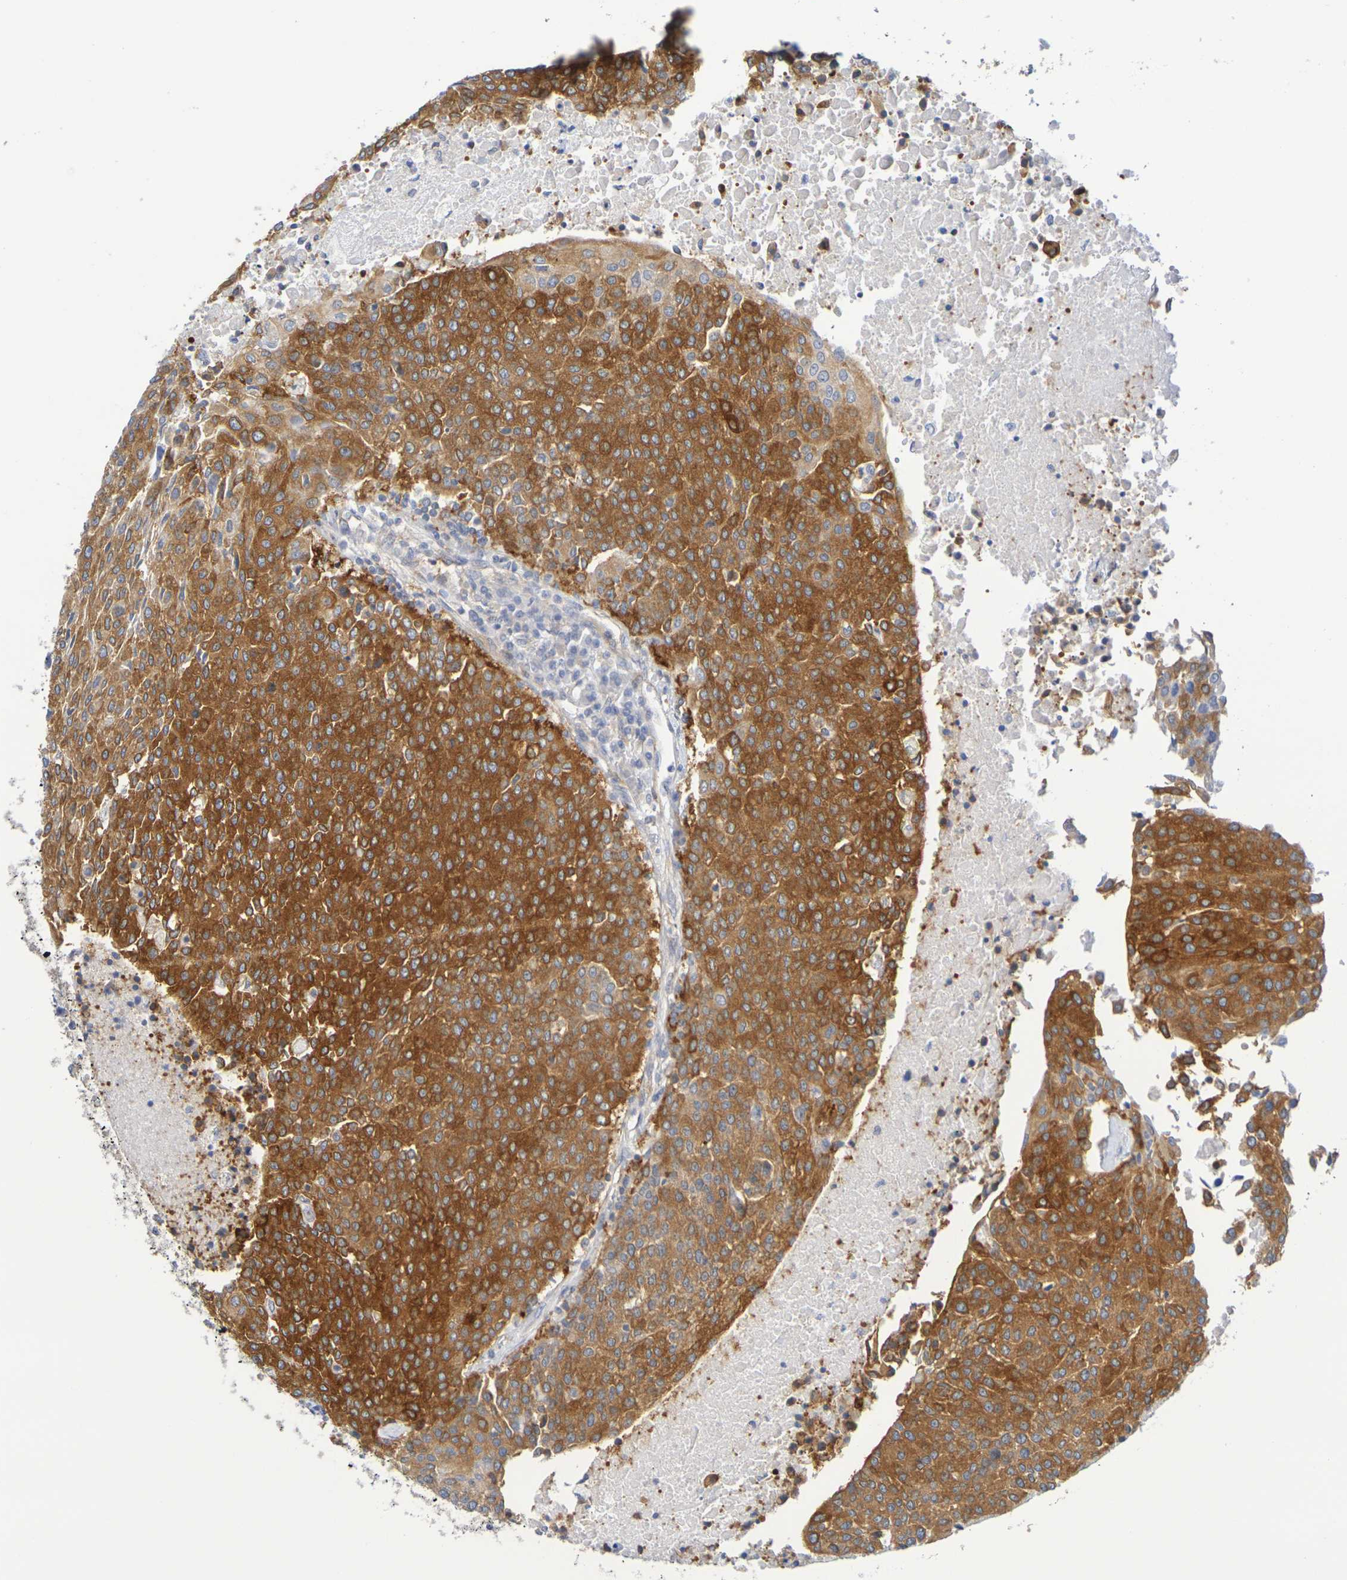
{"staining": {"intensity": "strong", "quantity": ">75%", "location": "cytoplasmic/membranous"}, "tissue": "urothelial cancer", "cell_type": "Tumor cells", "image_type": "cancer", "snomed": [{"axis": "morphology", "description": "Urothelial carcinoma, High grade"}, {"axis": "topography", "description": "Urinary bladder"}], "caption": "About >75% of tumor cells in urothelial cancer reveal strong cytoplasmic/membranous protein staining as visualized by brown immunohistochemical staining.", "gene": "TMCC3", "patient": {"sex": "female", "age": 85}}